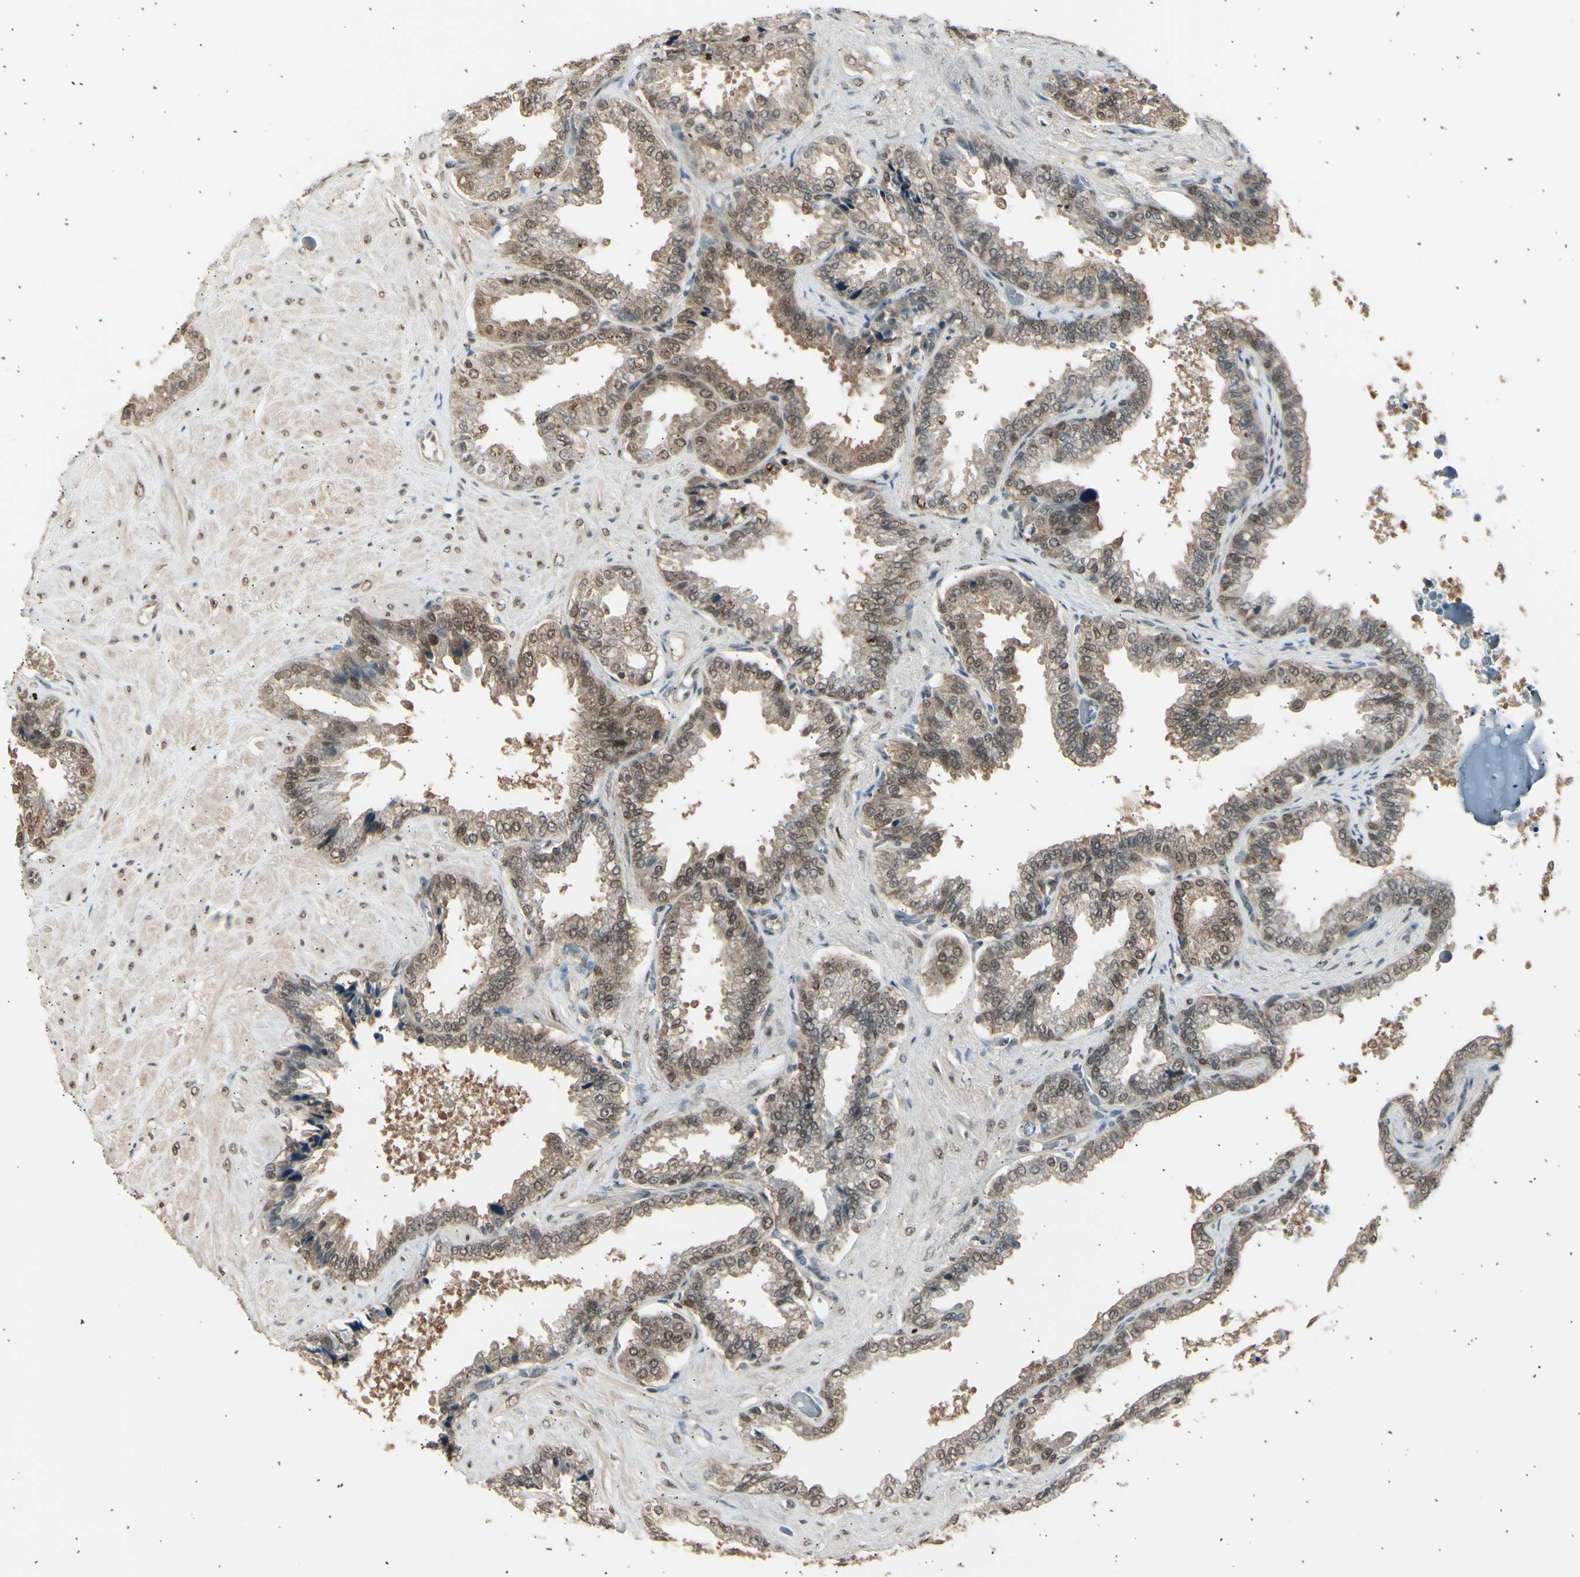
{"staining": {"intensity": "moderate", "quantity": "25%-75%", "location": "nuclear"}, "tissue": "seminal vesicle", "cell_type": "Glandular cells", "image_type": "normal", "snomed": [{"axis": "morphology", "description": "Normal tissue, NOS"}, {"axis": "topography", "description": "Seminal veicle"}], "caption": "DAB immunohistochemical staining of normal human seminal vesicle displays moderate nuclear protein expression in about 25%-75% of glandular cells.", "gene": "PSMD5", "patient": {"sex": "male", "age": 46}}